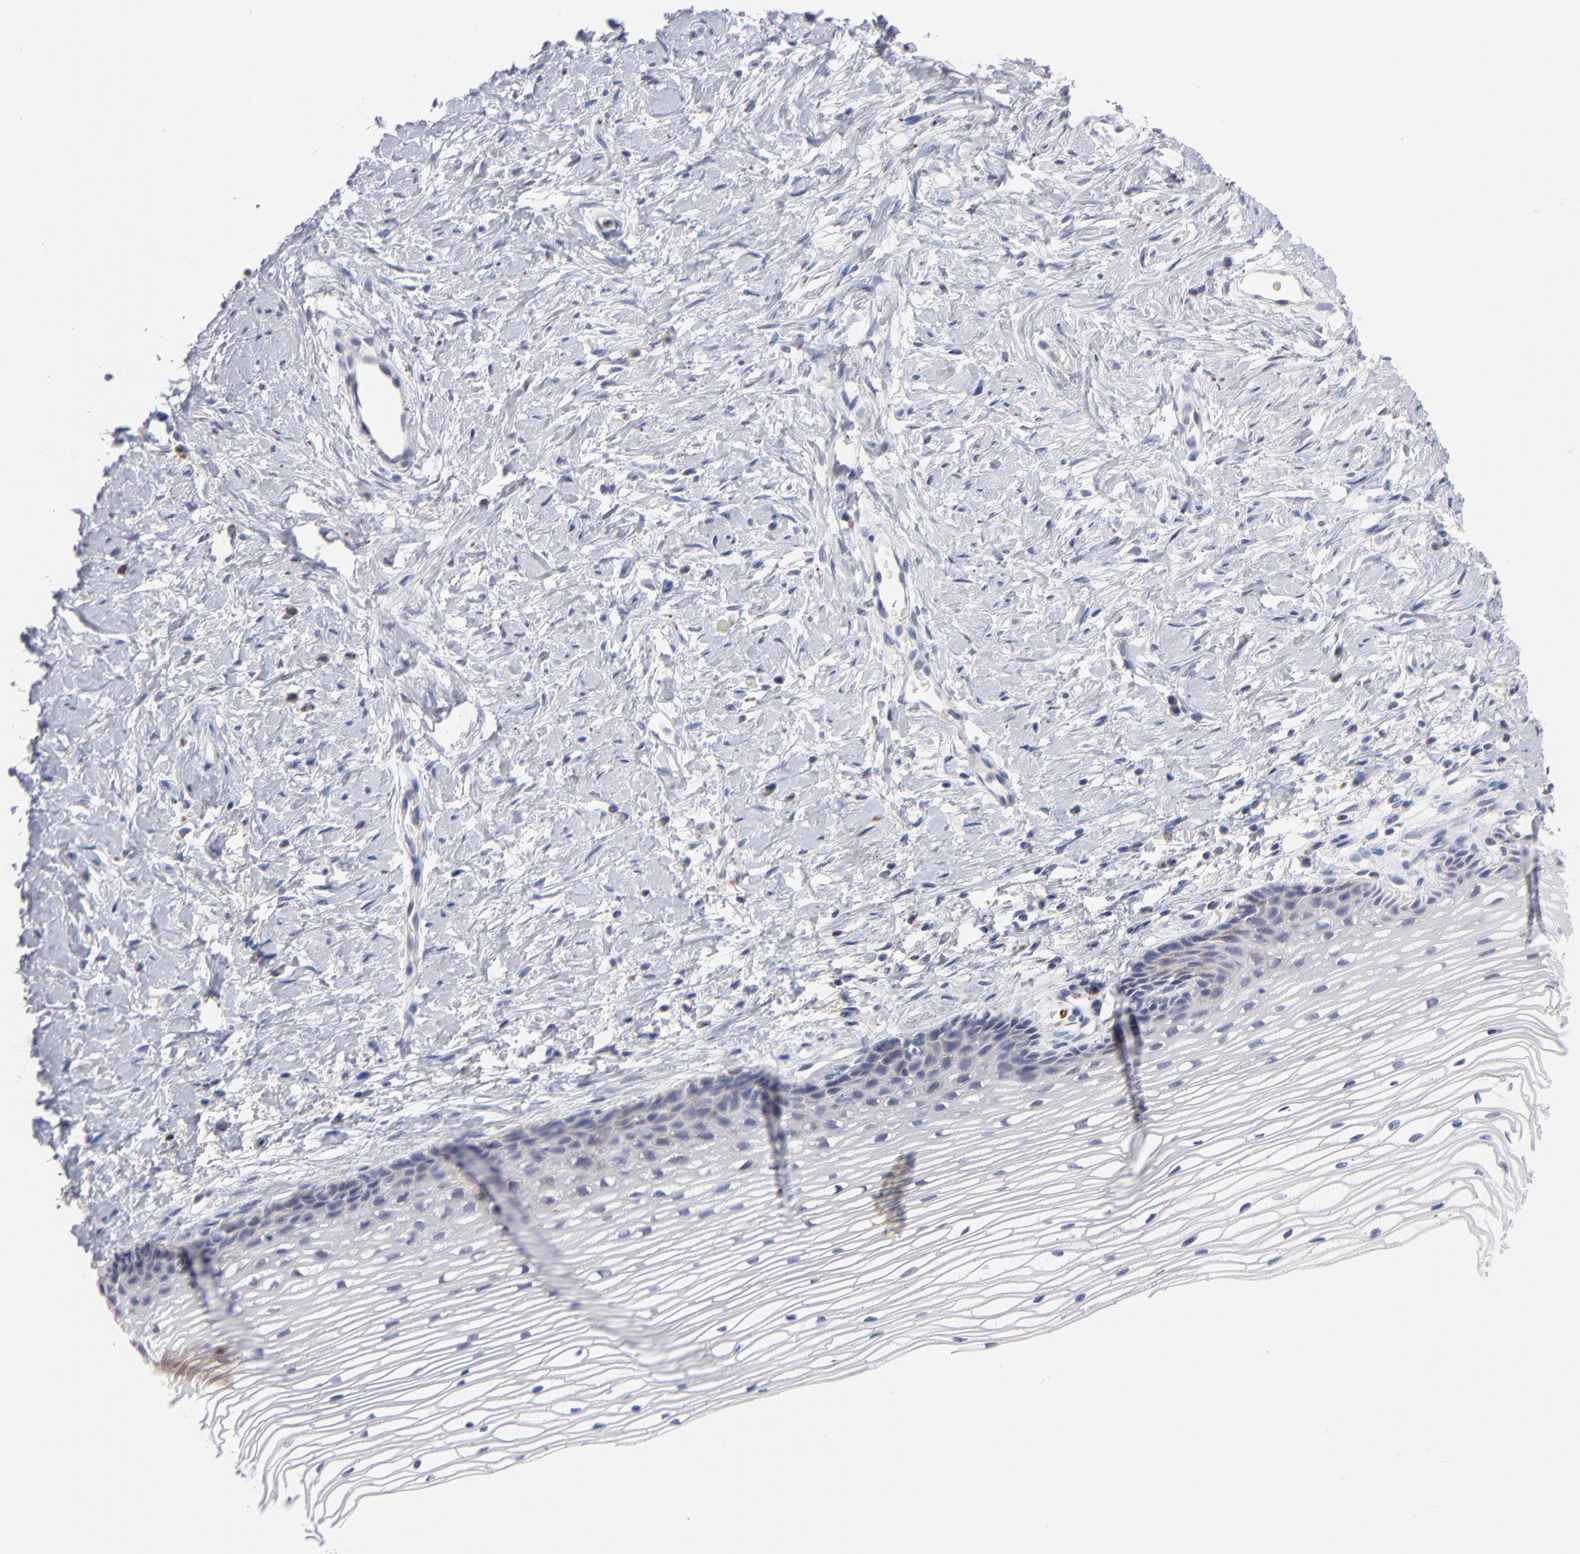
{"staining": {"intensity": "moderate", "quantity": ">75%", "location": "cytoplasmic/membranous"}, "tissue": "cervix", "cell_type": "Glandular cells", "image_type": "normal", "snomed": [{"axis": "morphology", "description": "Normal tissue, NOS"}, {"axis": "topography", "description": "Cervix"}], "caption": "About >75% of glandular cells in normal cervix demonstrate moderate cytoplasmic/membranous protein staining as visualized by brown immunohistochemical staining.", "gene": "MRPL58", "patient": {"sex": "female", "age": 77}}